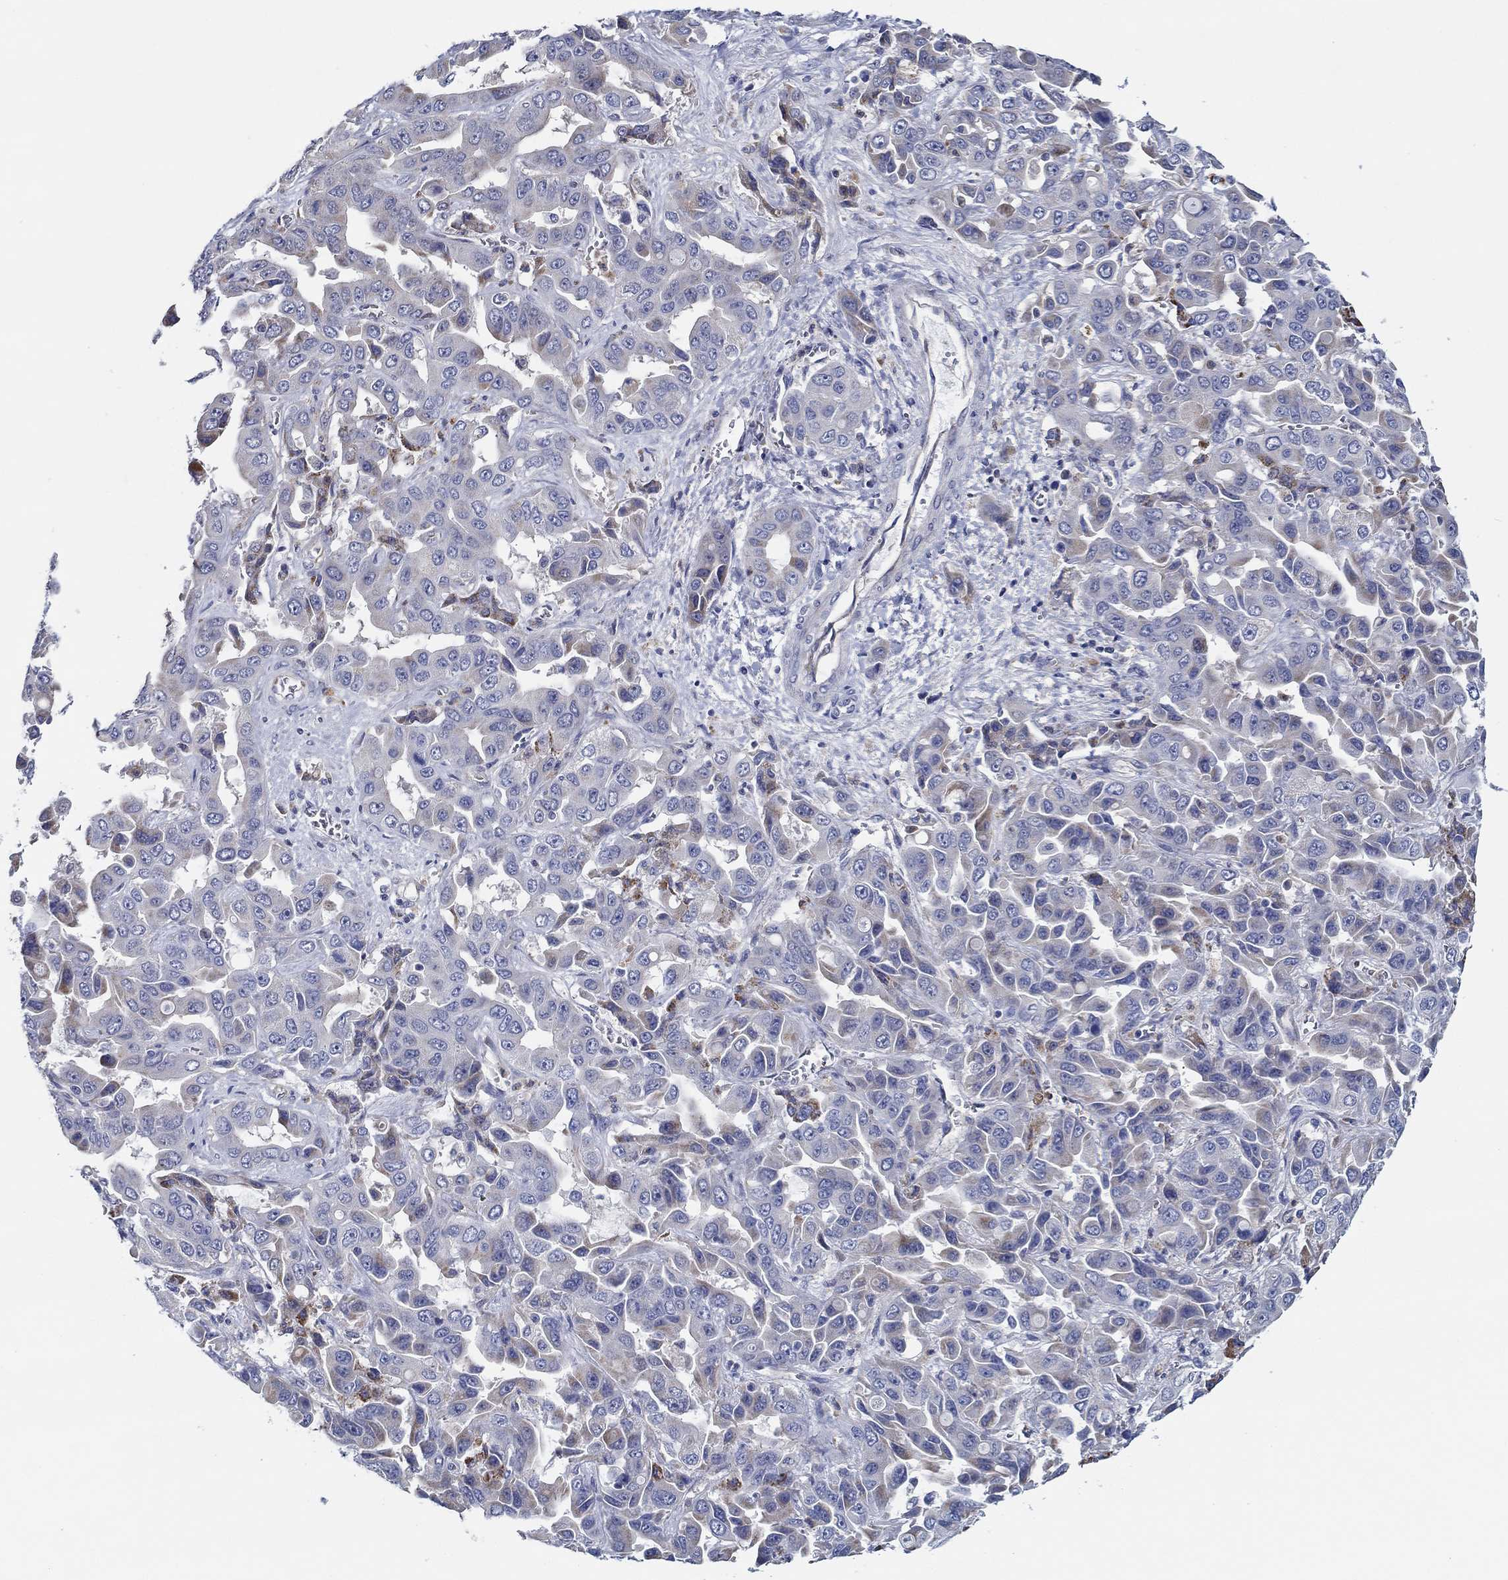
{"staining": {"intensity": "moderate", "quantity": "<25%", "location": "cytoplasmic/membranous"}, "tissue": "liver cancer", "cell_type": "Tumor cells", "image_type": "cancer", "snomed": [{"axis": "morphology", "description": "Cholangiocarcinoma"}, {"axis": "topography", "description": "Liver"}], "caption": "Liver cancer (cholangiocarcinoma) tissue exhibits moderate cytoplasmic/membranous expression in about <25% of tumor cells", "gene": "CFAP61", "patient": {"sex": "female", "age": 52}}